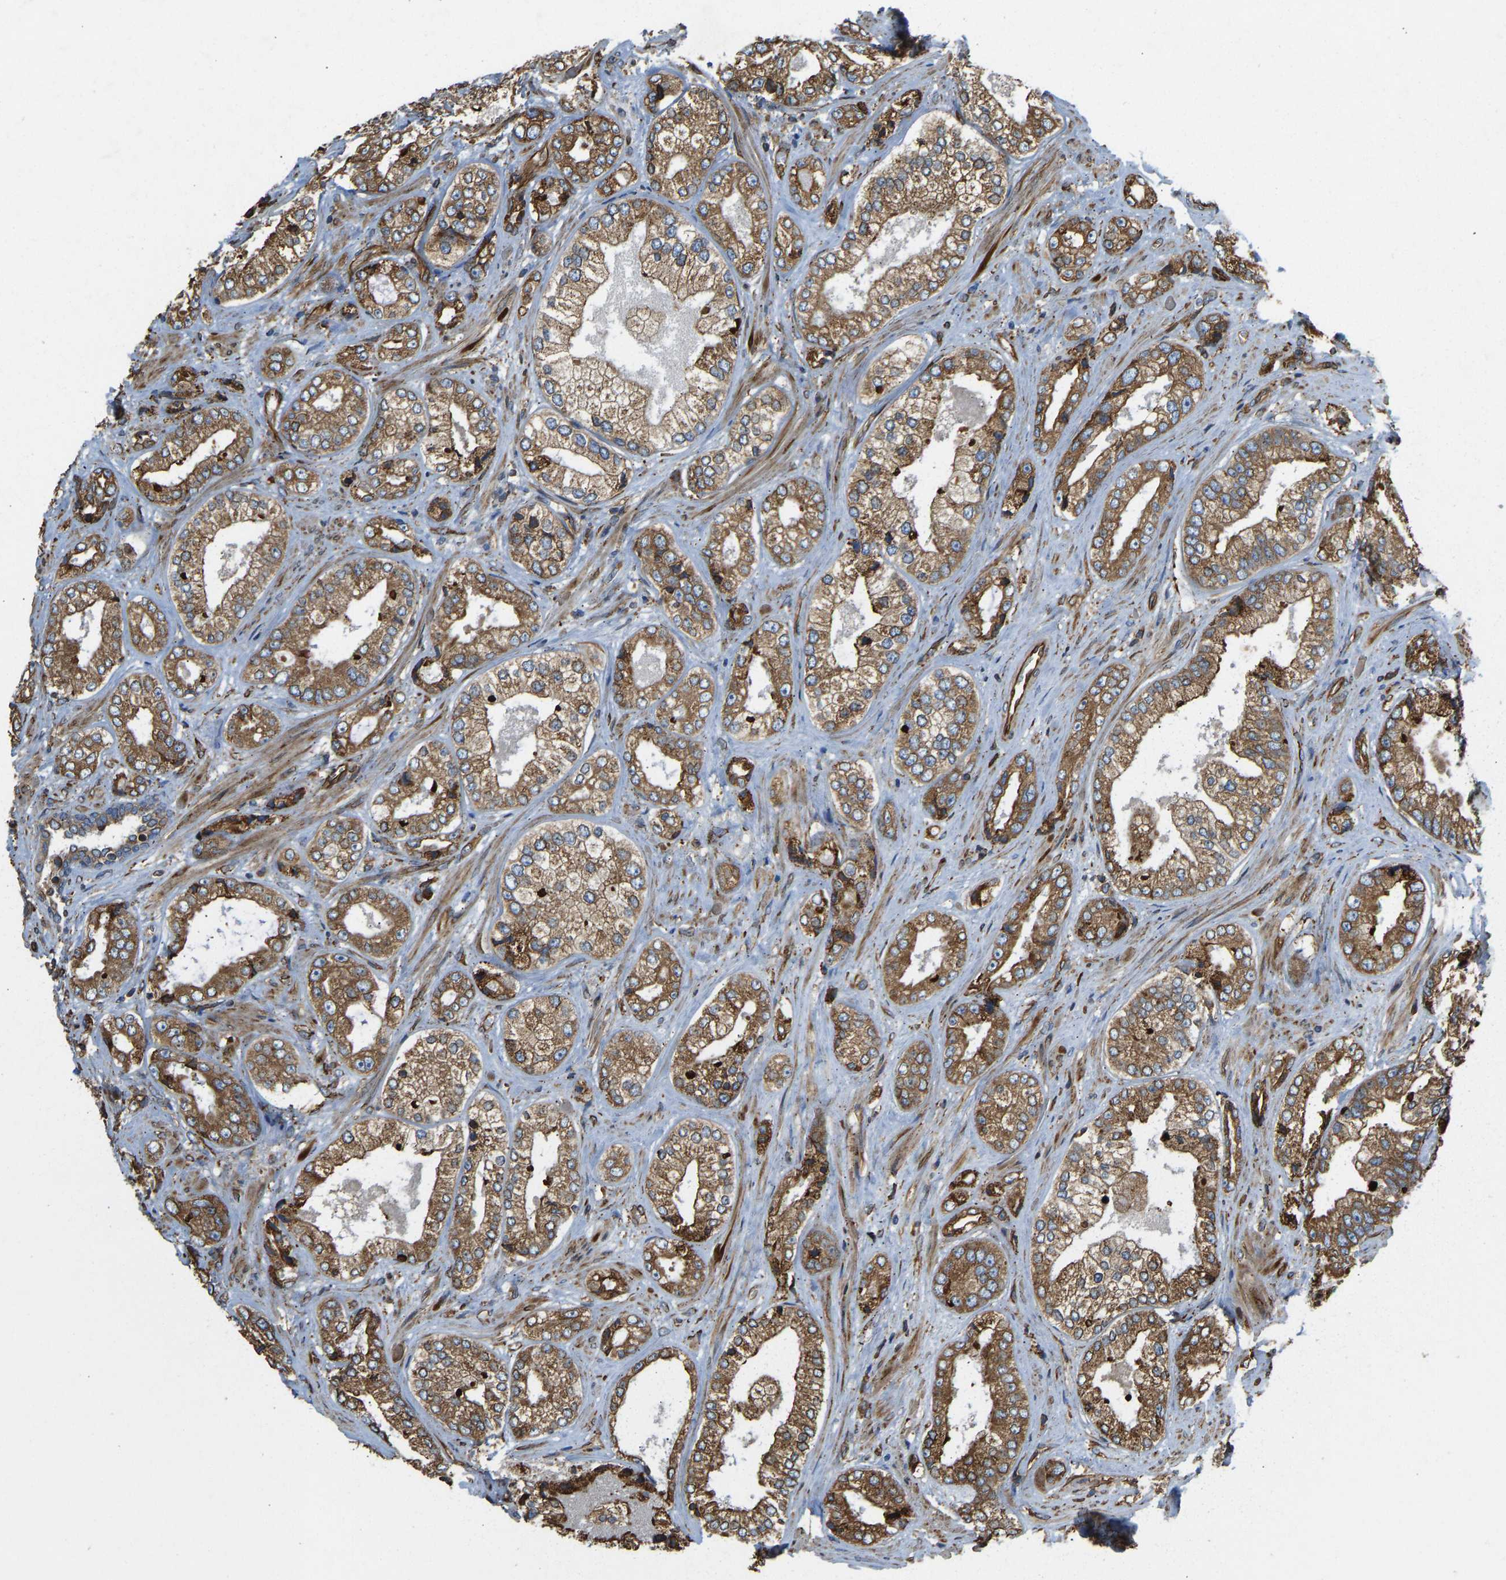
{"staining": {"intensity": "moderate", "quantity": ">75%", "location": "cytoplasmic/membranous"}, "tissue": "prostate cancer", "cell_type": "Tumor cells", "image_type": "cancer", "snomed": [{"axis": "morphology", "description": "Adenocarcinoma, High grade"}, {"axis": "topography", "description": "Prostate"}], "caption": "Moderate cytoplasmic/membranous positivity for a protein is identified in about >75% of tumor cells of high-grade adenocarcinoma (prostate) using IHC.", "gene": "BEX3", "patient": {"sex": "male", "age": 61}}